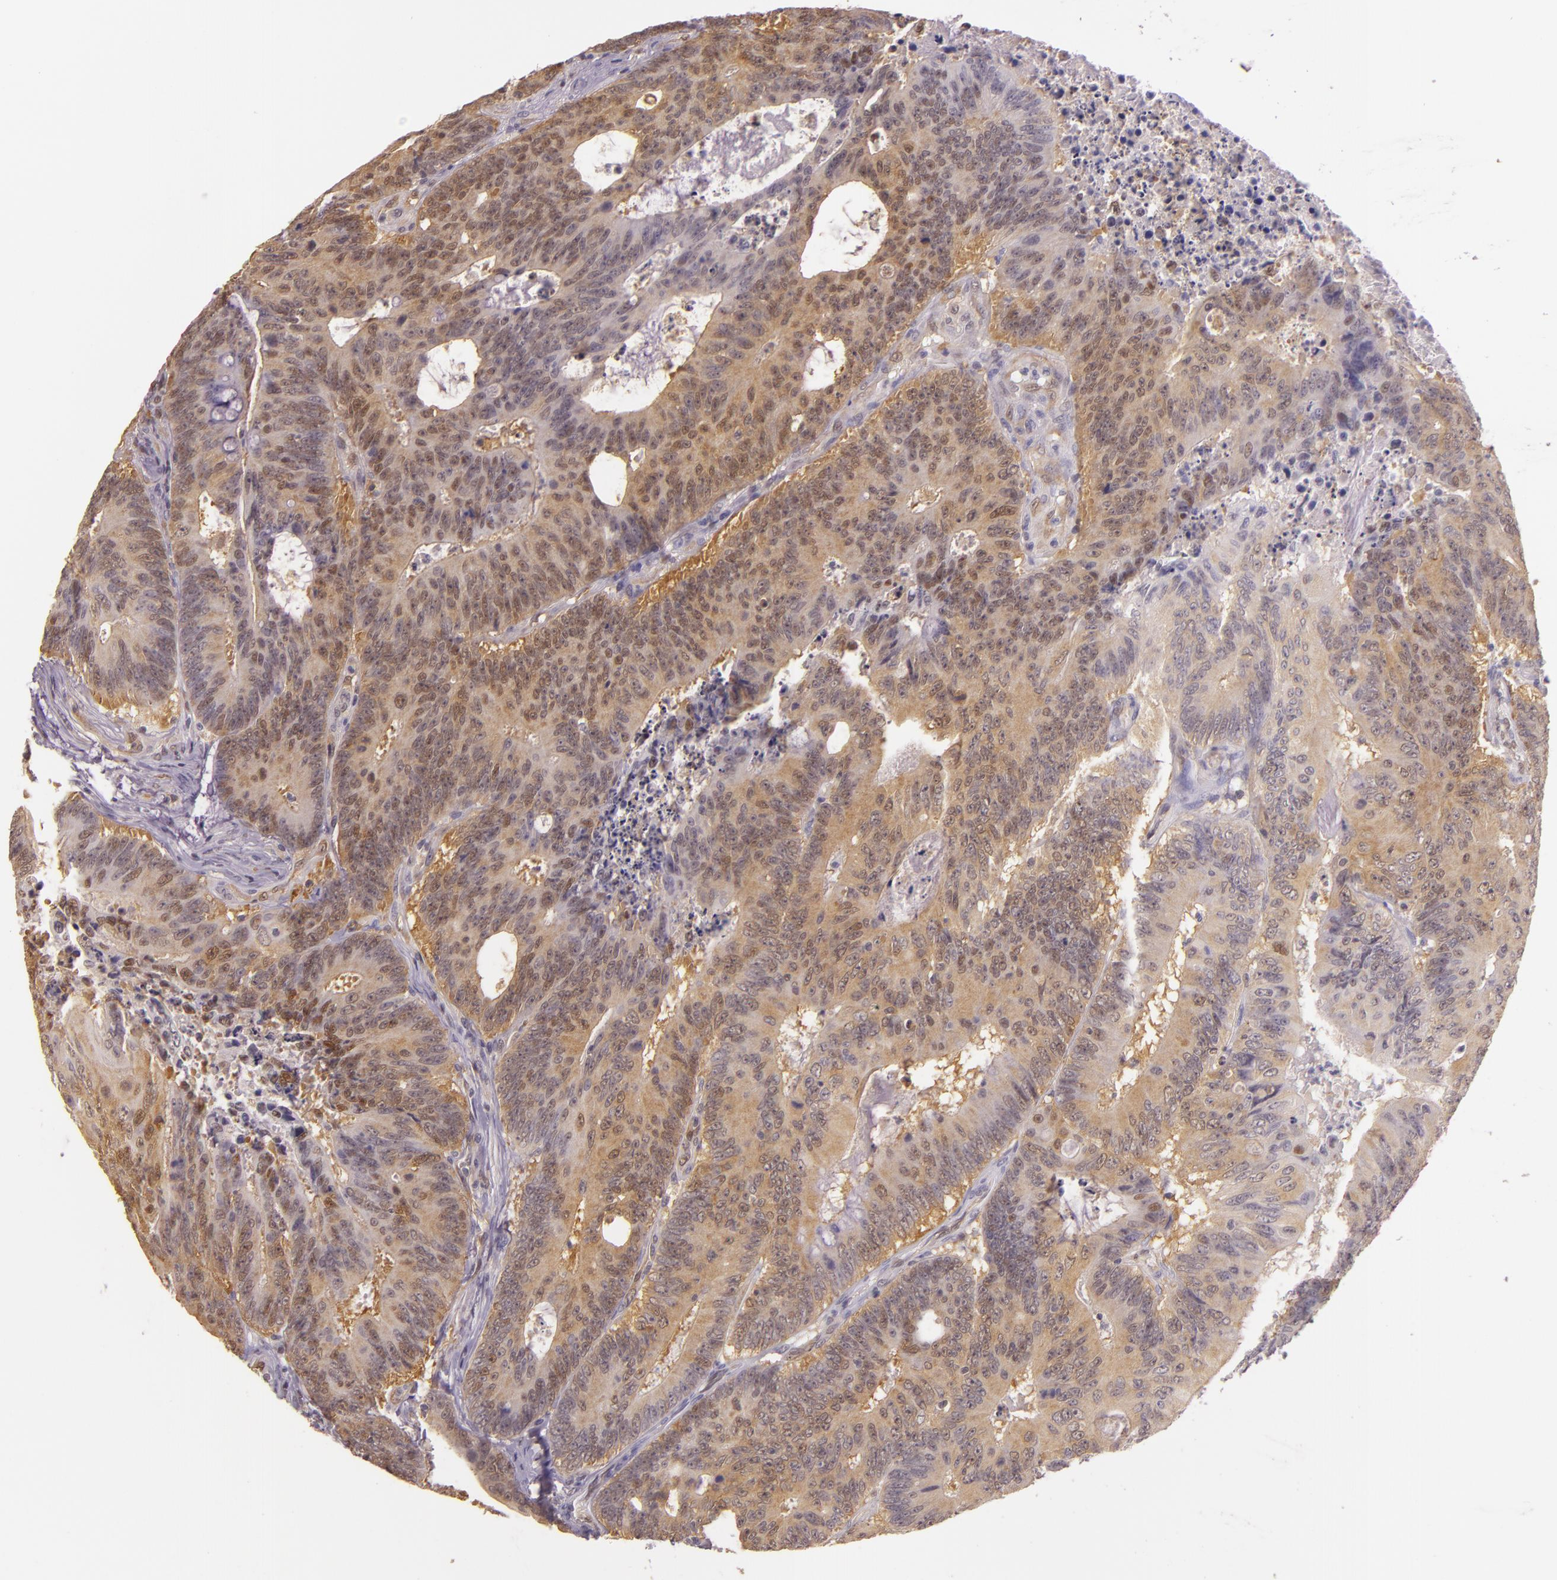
{"staining": {"intensity": "moderate", "quantity": ">75%", "location": "cytoplasmic/membranous,nuclear"}, "tissue": "colorectal cancer", "cell_type": "Tumor cells", "image_type": "cancer", "snomed": [{"axis": "morphology", "description": "Adenocarcinoma, NOS"}, {"axis": "topography", "description": "Colon"}], "caption": "Adenocarcinoma (colorectal) stained with a protein marker shows moderate staining in tumor cells.", "gene": "HSPA8", "patient": {"sex": "male", "age": 65}}